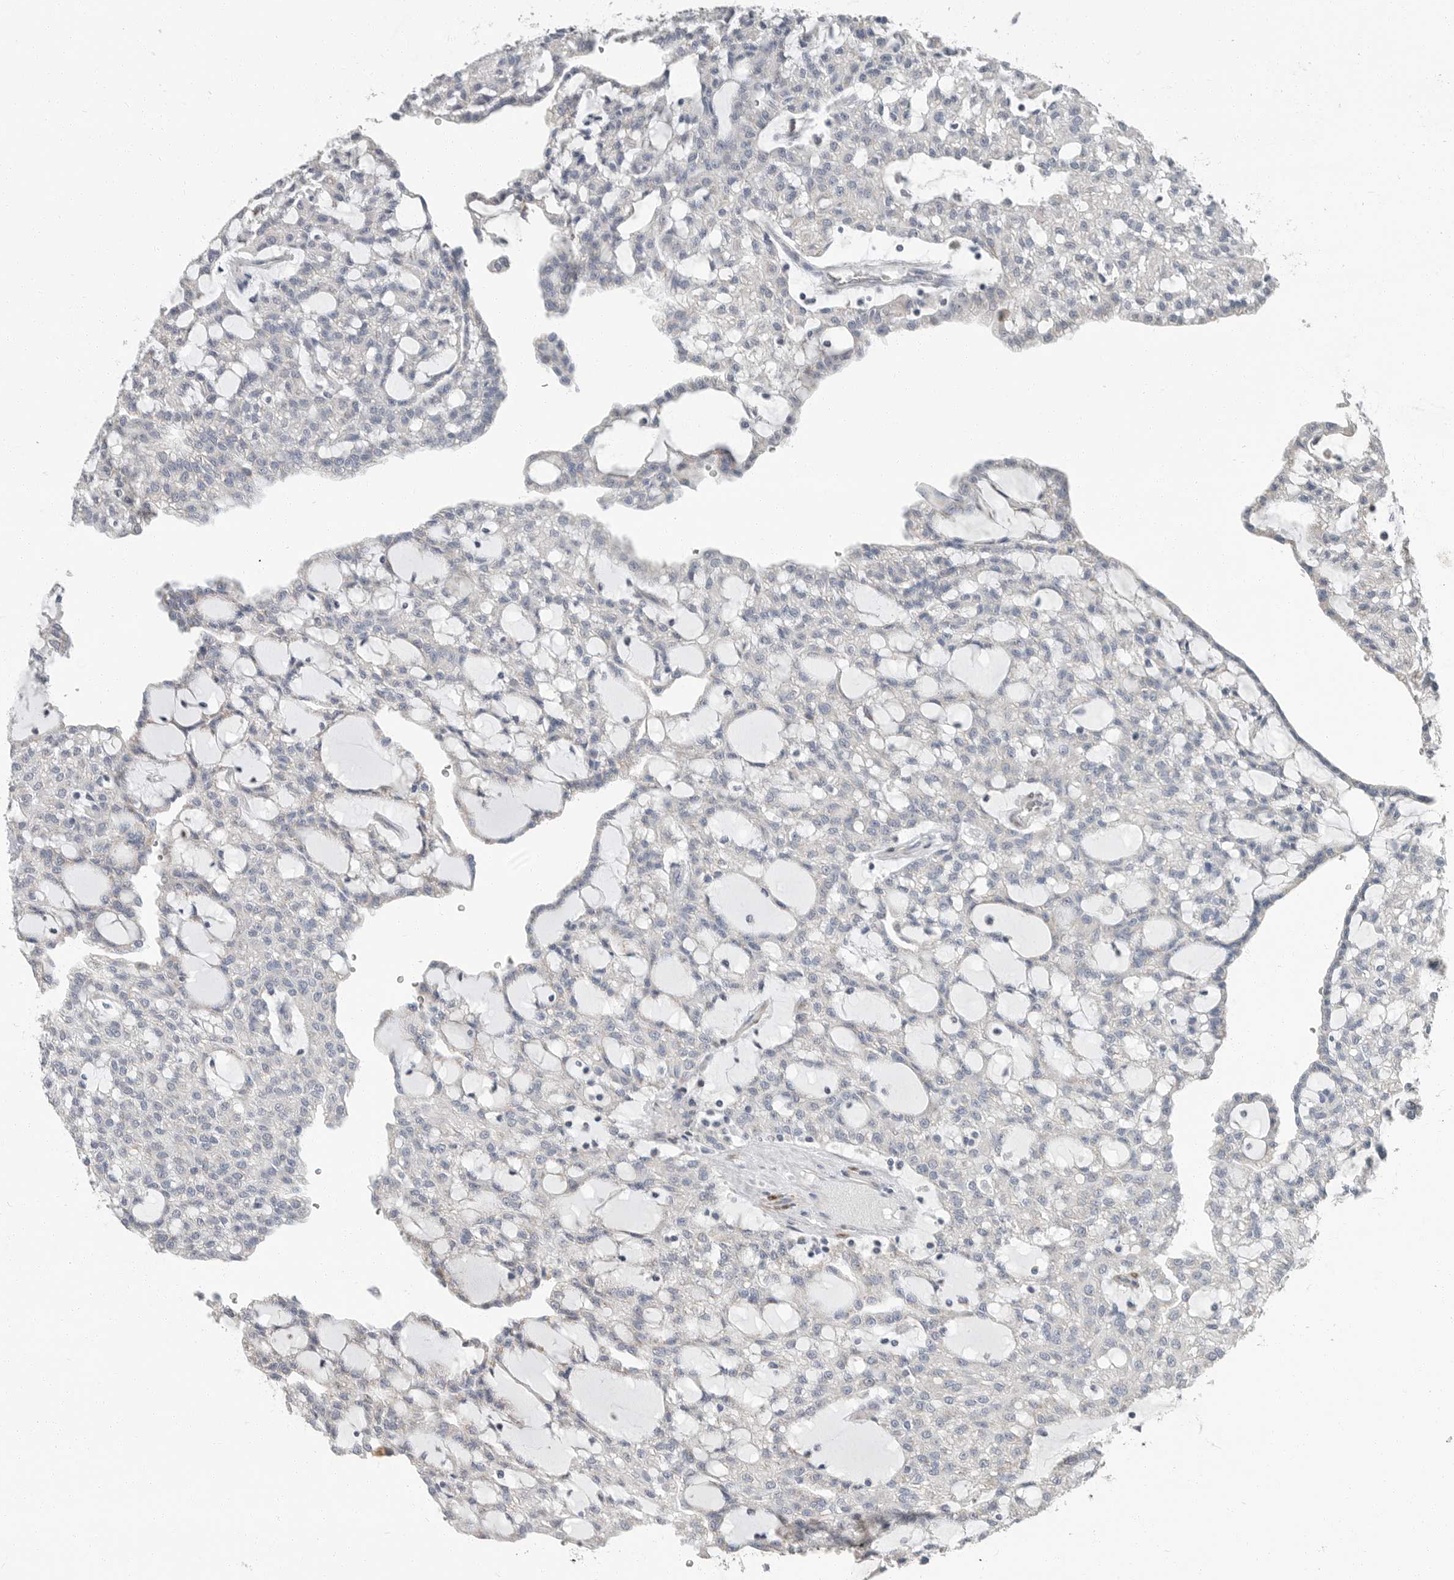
{"staining": {"intensity": "negative", "quantity": "none", "location": "none"}, "tissue": "renal cancer", "cell_type": "Tumor cells", "image_type": "cancer", "snomed": [{"axis": "morphology", "description": "Adenocarcinoma, NOS"}, {"axis": "topography", "description": "Kidney"}], "caption": "Renal cancer (adenocarcinoma) stained for a protein using immunohistochemistry (IHC) shows no positivity tumor cells.", "gene": "PLN", "patient": {"sex": "male", "age": 63}}